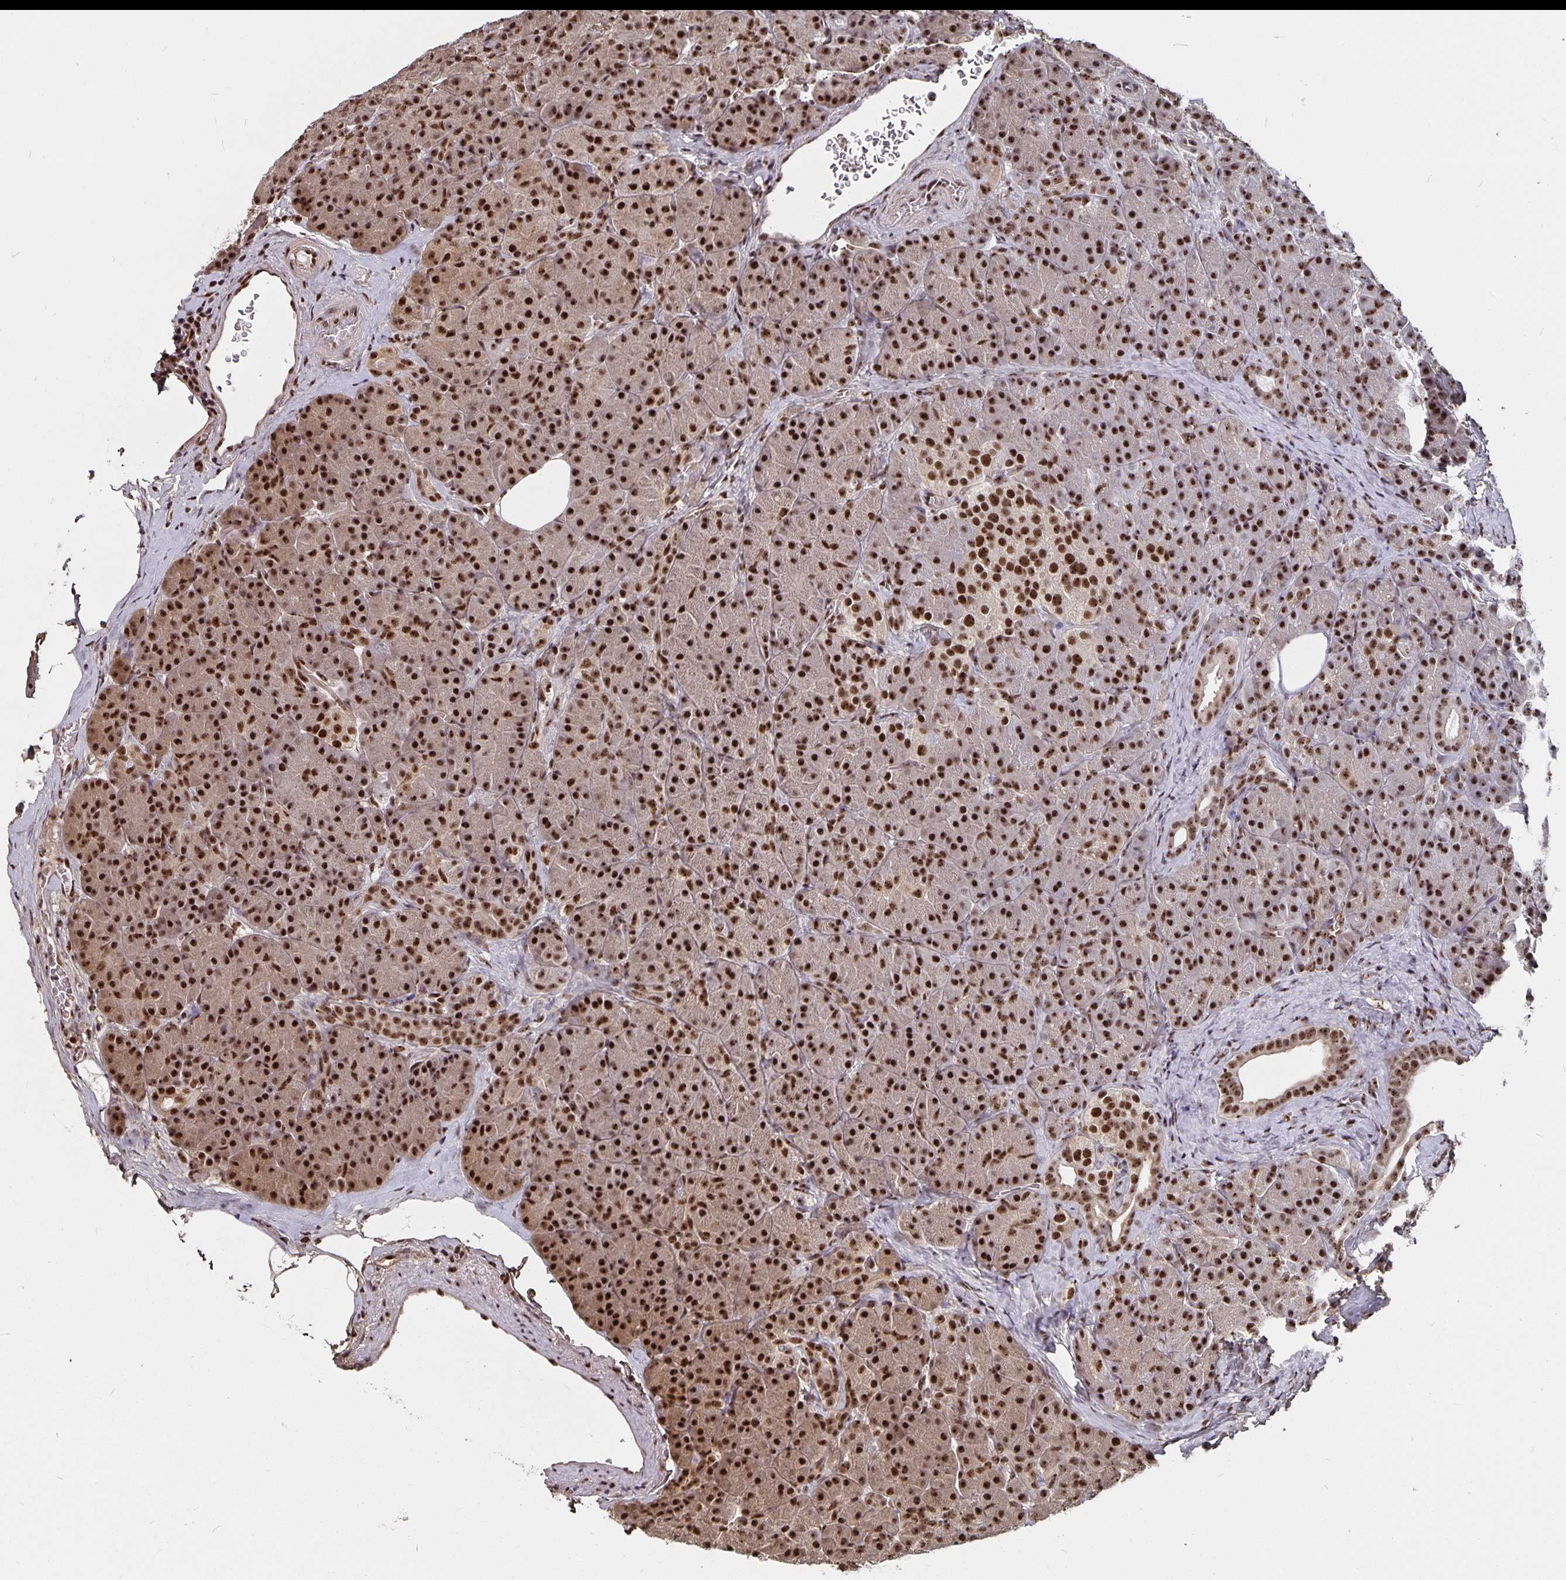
{"staining": {"intensity": "strong", "quantity": ">75%", "location": "cytoplasmic/membranous,nuclear"}, "tissue": "pancreas", "cell_type": "Exocrine glandular cells", "image_type": "normal", "snomed": [{"axis": "morphology", "description": "Normal tissue, NOS"}, {"axis": "topography", "description": "Pancreas"}], "caption": "The photomicrograph reveals a brown stain indicating the presence of a protein in the cytoplasmic/membranous,nuclear of exocrine glandular cells in pancreas.", "gene": "LAS1L", "patient": {"sex": "male", "age": 57}}